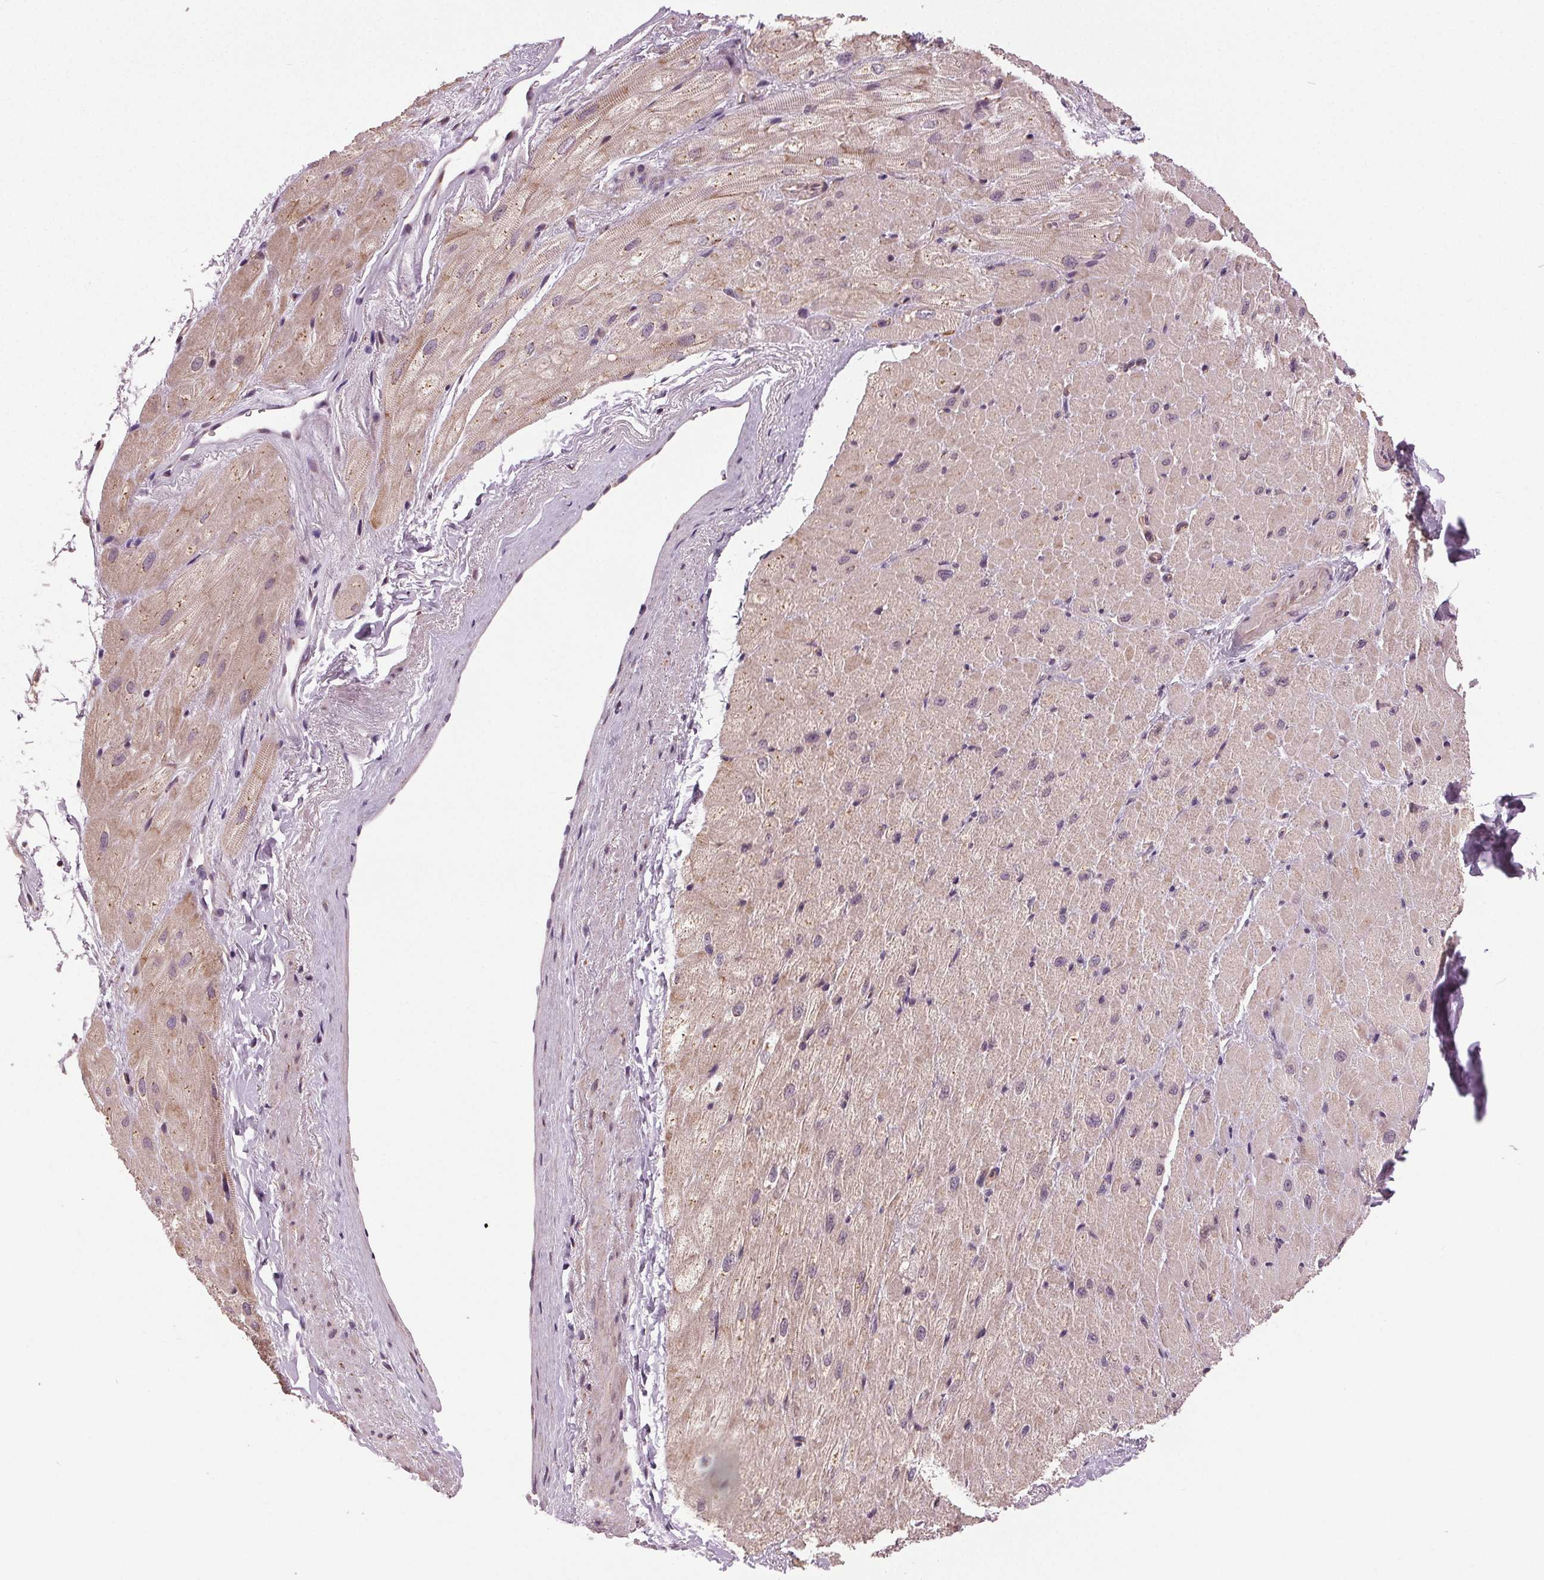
{"staining": {"intensity": "weak", "quantity": "25%-75%", "location": "cytoplasmic/membranous"}, "tissue": "heart muscle", "cell_type": "Cardiomyocytes", "image_type": "normal", "snomed": [{"axis": "morphology", "description": "Normal tissue, NOS"}, {"axis": "topography", "description": "Heart"}], "caption": "A micrograph of human heart muscle stained for a protein reveals weak cytoplasmic/membranous brown staining in cardiomyocytes. (IHC, brightfield microscopy, high magnification).", "gene": "BSDC1", "patient": {"sex": "male", "age": 62}}